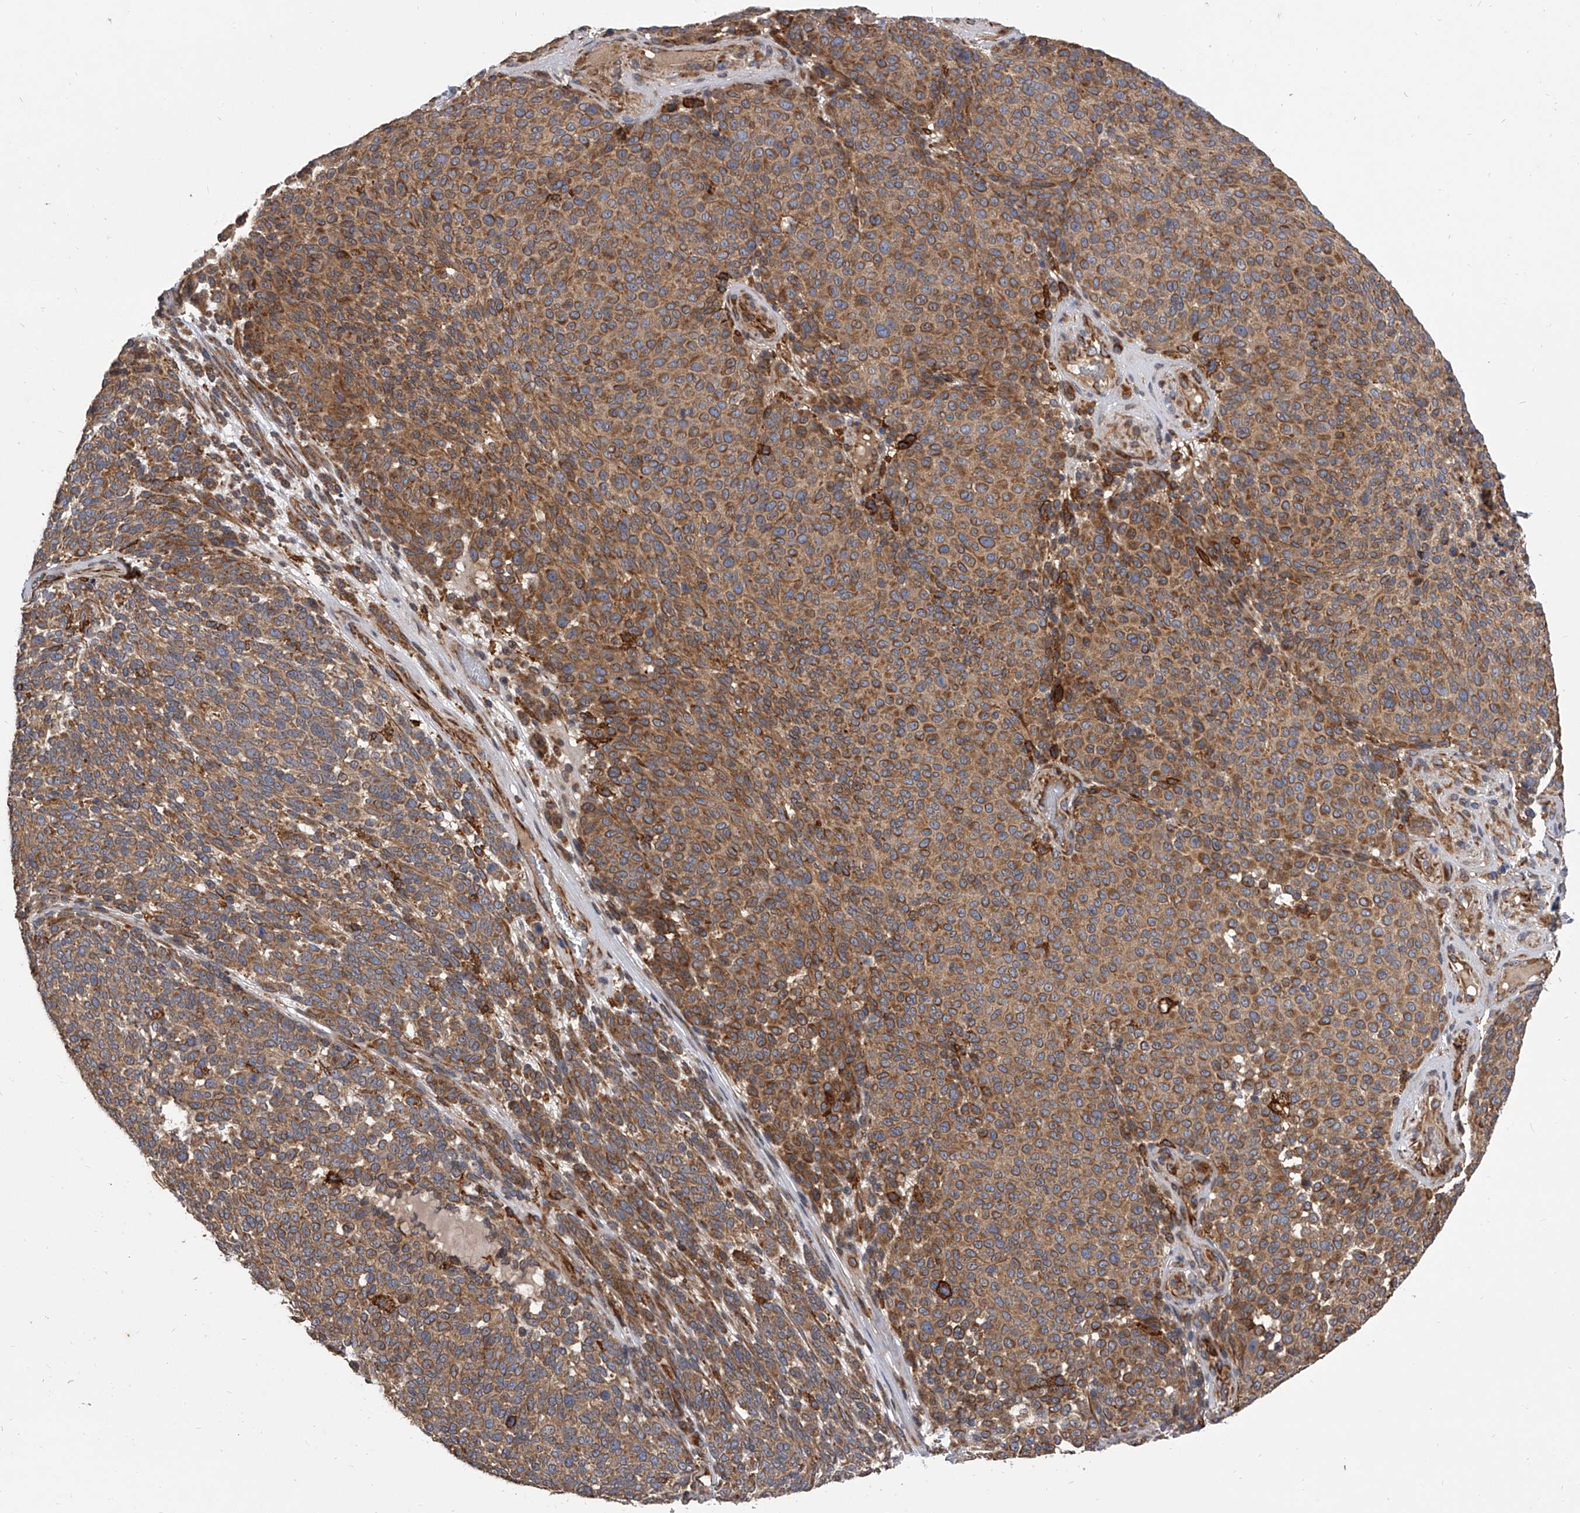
{"staining": {"intensity": "moderate", "quantity": "25%-75%", "location": "cytoplasmic/membranous"}, "tissue": "melanoma", "cell_type": "Tumor cells", "image_type": "cancer", "snomed": [{"axis": "morphology", "description": "Malignant melanoma, NOS"}, {"axis": "topography", "description": "Skin"}], "caption": "Malignant melanoma stained for a protein displays moderate cytoplasmic/membranous positivity in tumor cells.", "gene": "EXOC4", "patient": {"sex": "male", "age": 49}}